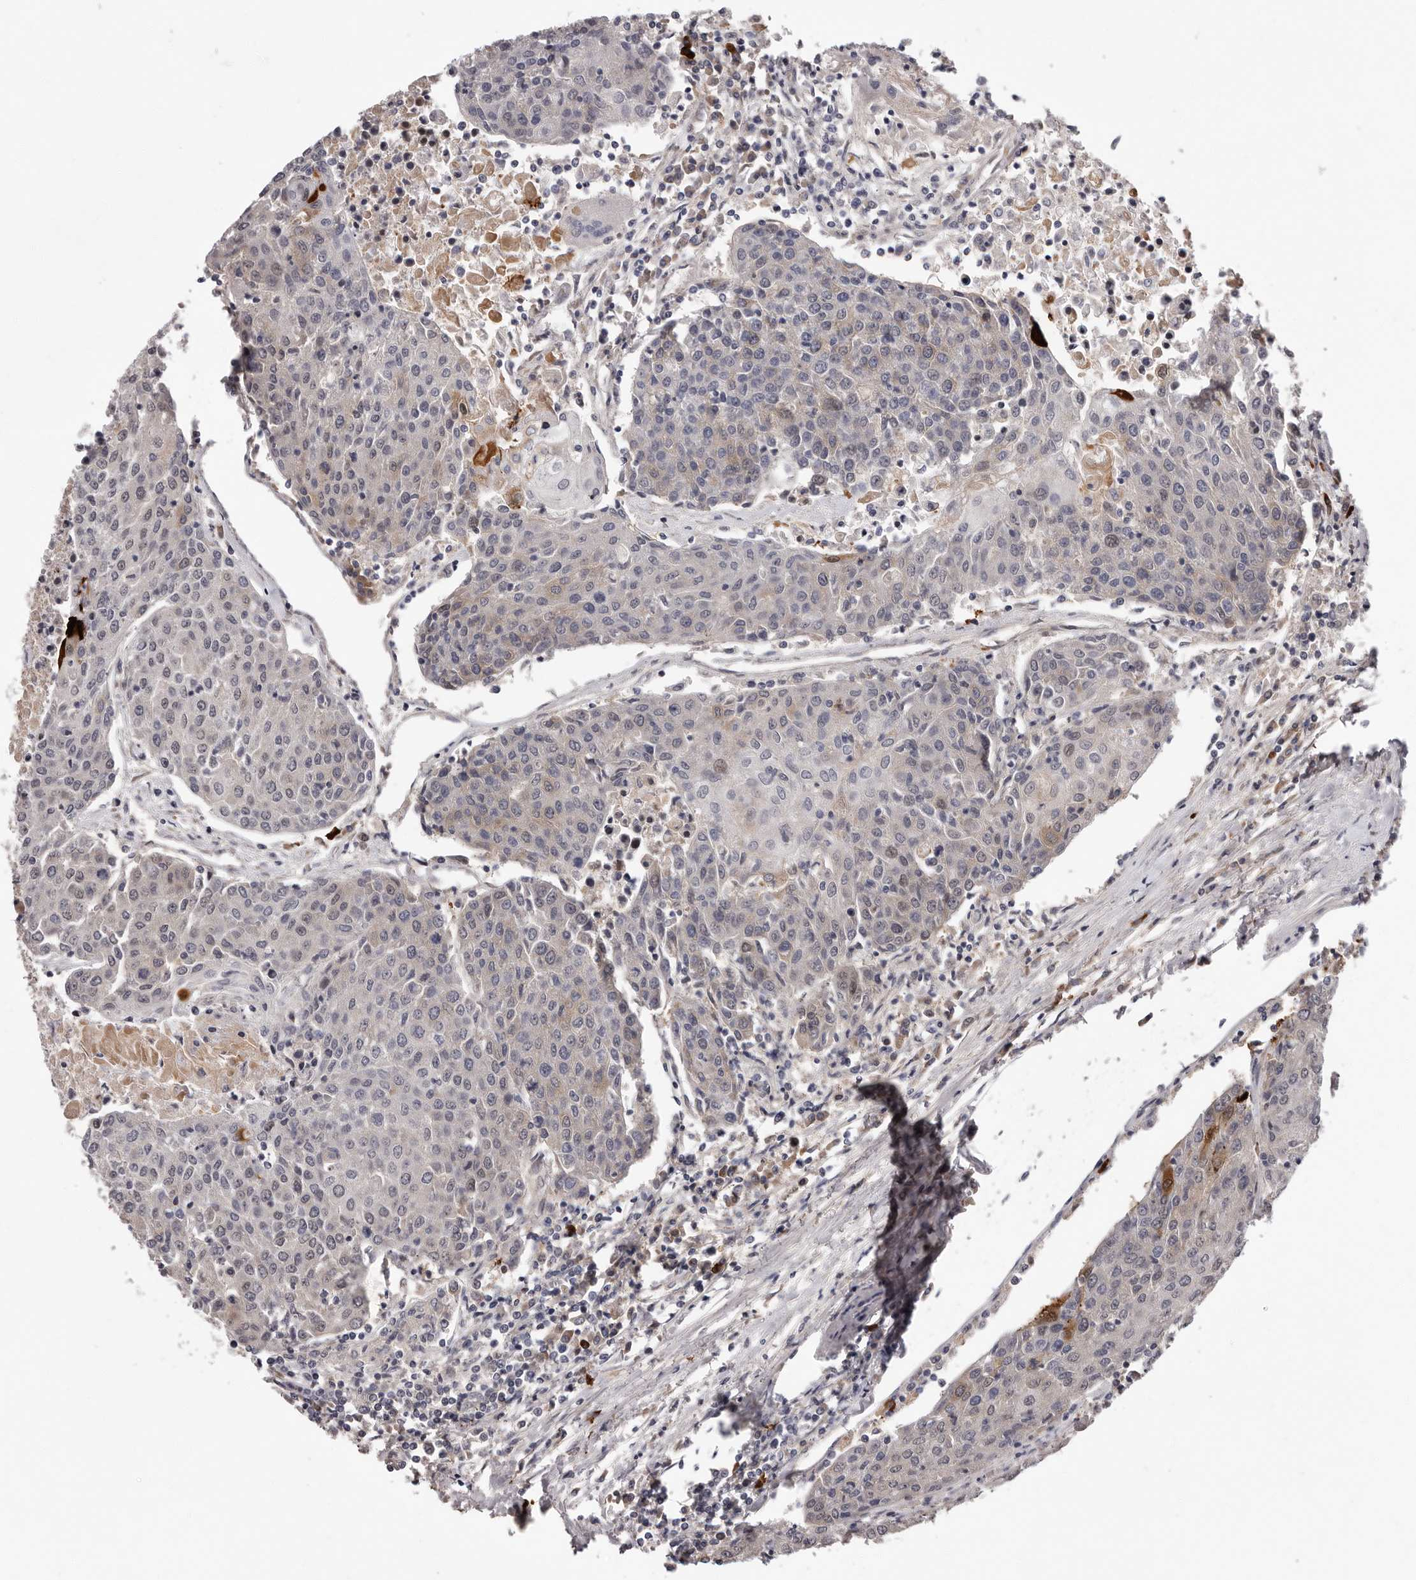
{"staining": {"intensity": "strong", "quantity": "<25%", "location": "cytoplasmic/membranous,nuclear"}, "tissue": "urothelial cancer", "cell_type": "Tumor cells", "image_type": "cancer", "snomed": [{"axis": "morphology", "description": "Urothelial carcinoma, High grade"}, {"axis": "topography", "description": "Urinary bladder"}], "caption": "High-power microscopy captured an immunohistochemistry (IHC) micrograph of urothelial carcinoma (high-grade), revealing strong cytoplasmic/membranous and nuclear positivity in approximately <25% of tumor cells.", "gene": "MED8", "patient": {"sex": "female", "age": 85}}